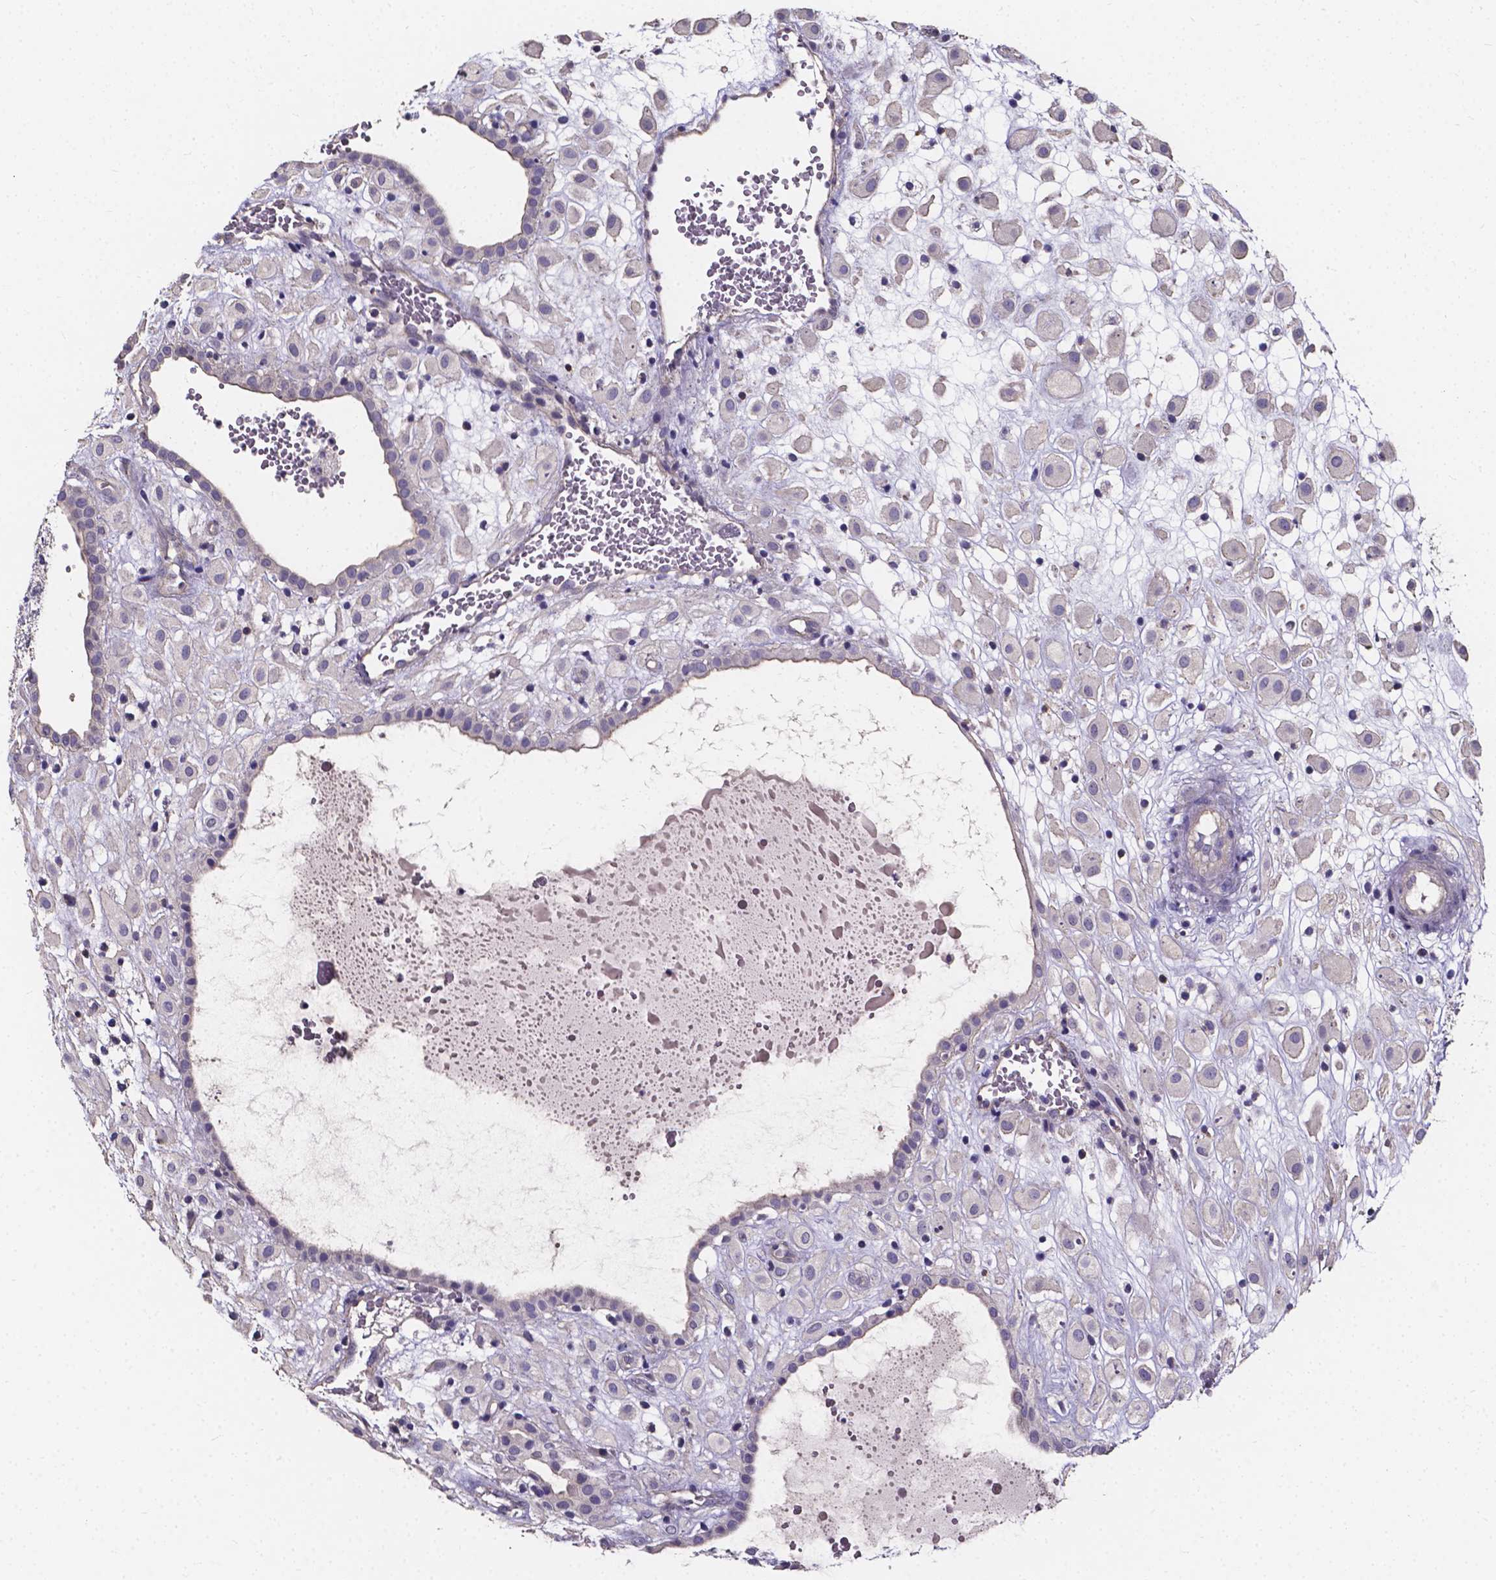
{"staining": {"intensity": "negative", "quantity": "none", "location": "none"}, "tissue": "placenta", "cell_type": "Decidual cells", "image_type": "normal", "snomed": [{"axis": "morphology", "description": "Normal tissue, NOS"}, {"axis": "topography", "description": "Placenta"}], "caption": "Histopathology image shows no significant protein positivity in decidual cells of normal placenta. The staining was performed using DAB to visualize the protein expression in brown, while the nuclei were stained in blue with hematoxylin (Magnification: 20x).", "gene": "THEMIS", "patient": {"sex": "female", "age": 24}}